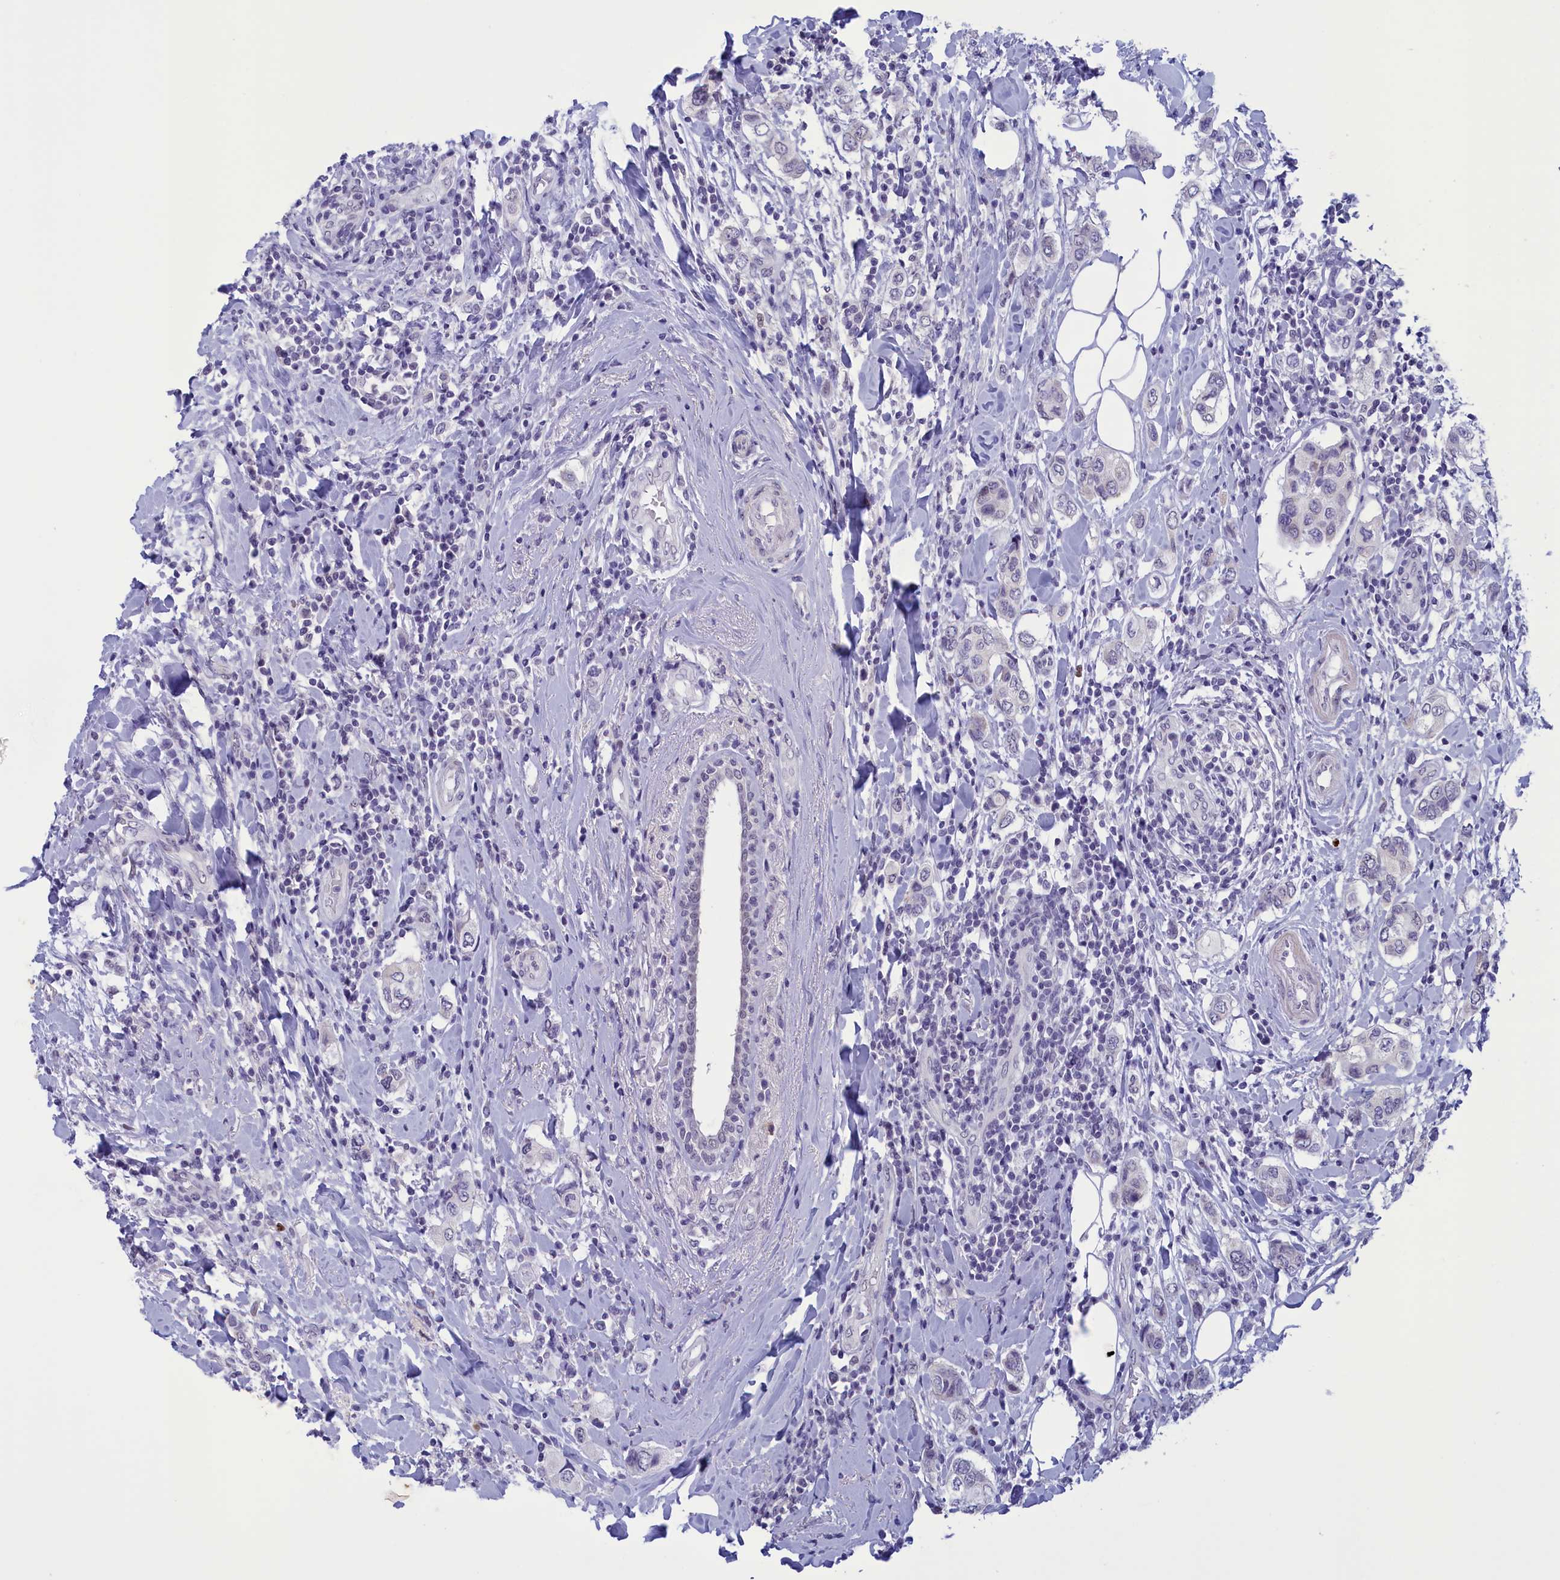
{"staining": {"intensity": "negative", "quantity": "none", "location": "none"}, "tissue": "breast cancer", "cell_type": "Tumor cells", "image_type": "cancer", "snomed": [{"axis": "morphology", "description": "Lobular carcinoma"}, {"axis": "topography", "description": "Breast"}], "caption": "There is no significant expression in tumor cells of breast lobular carcinoma.", "gene": "ELOA2", "patient": {"sex": "female", "age": 51}}